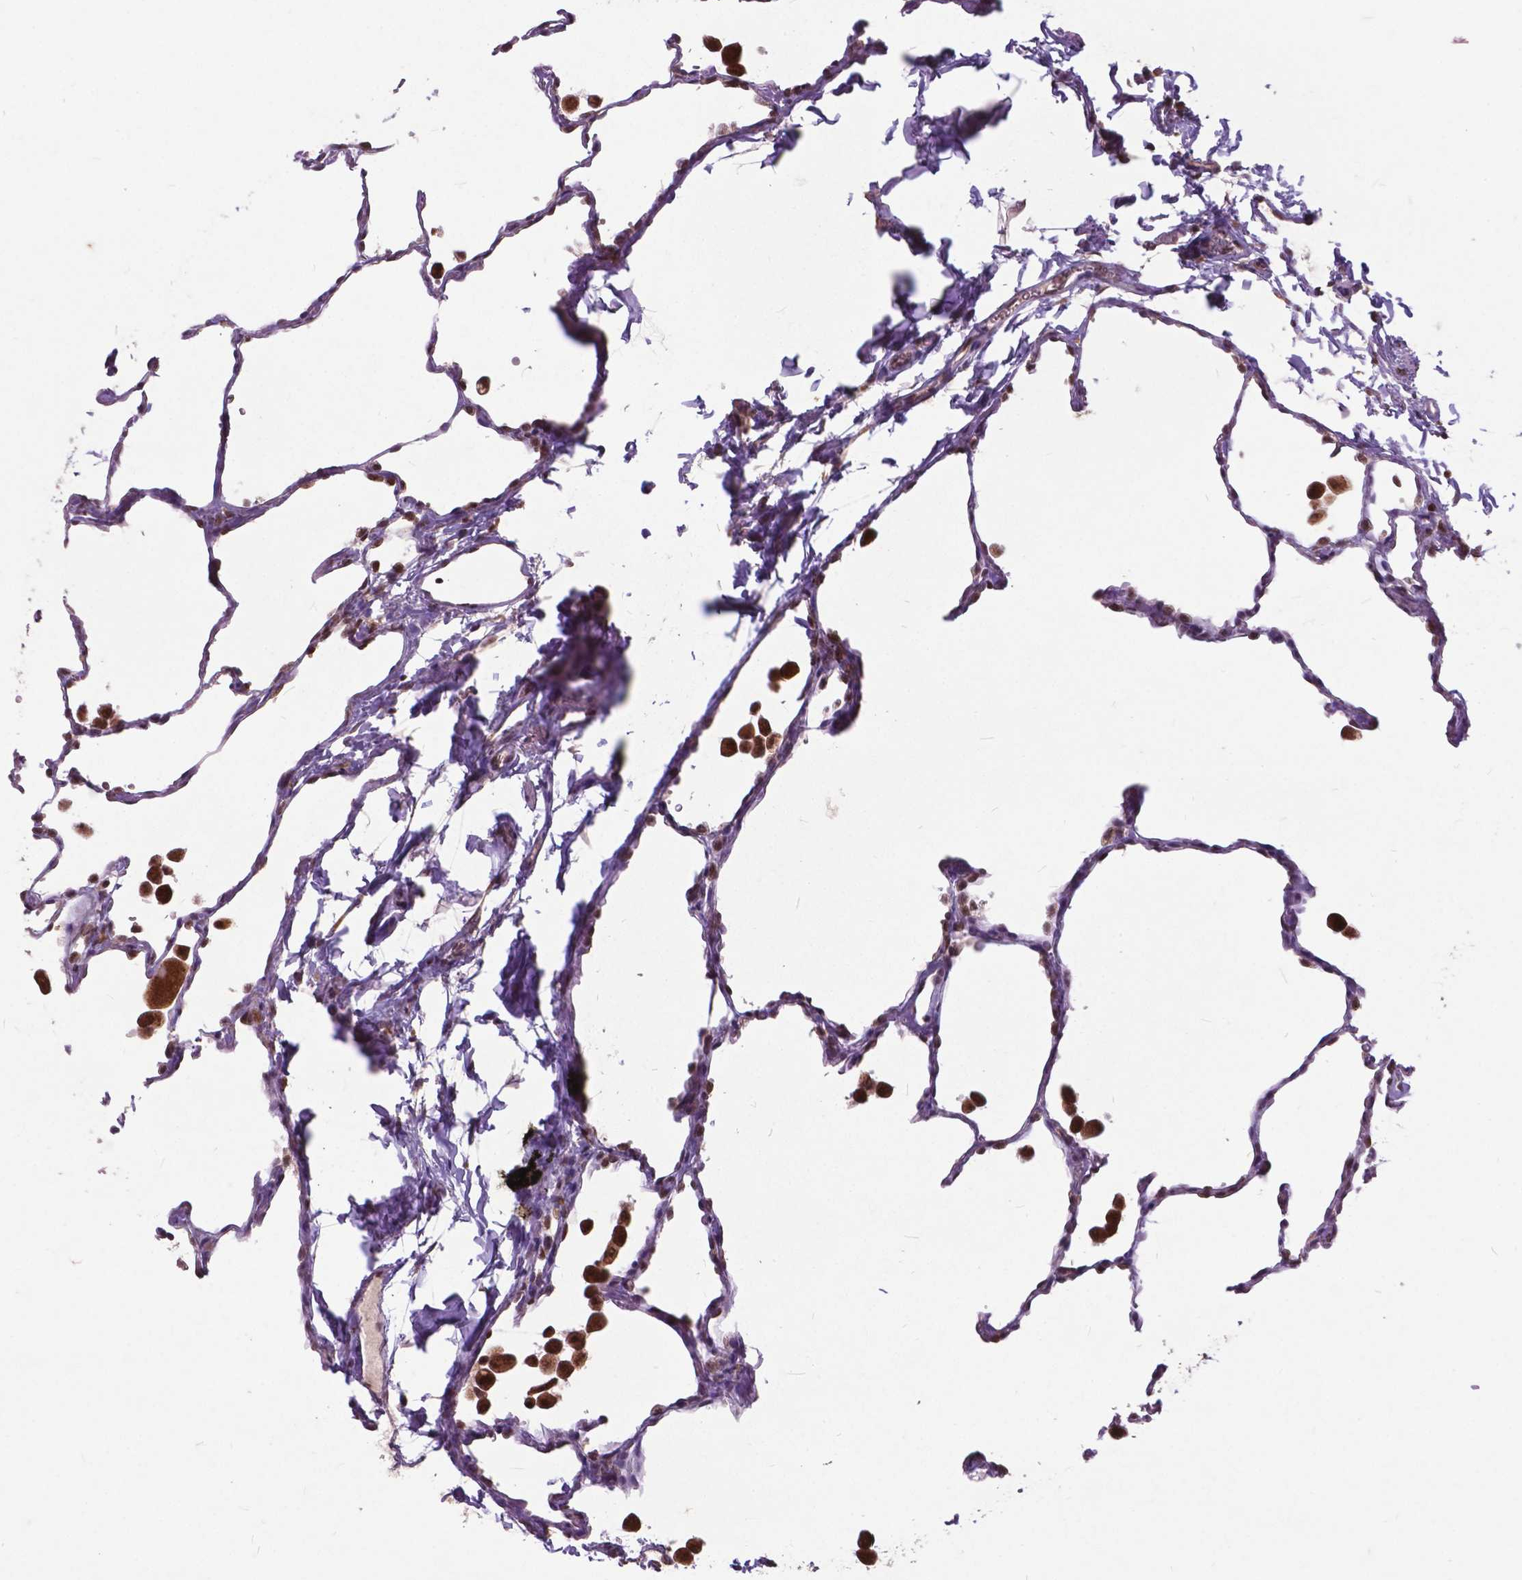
{"staining": {"intensity": "weak", "quantity": "<25%", "location": "cytoplasmic/membranous"}, "tissue": "lung", "cell_type": "Alveolar cells", "image_type": "normal", "snomed": [{"axis": "morphology", "description": "Normal tissue, NOS"}, {"axis": "topography", "description": "Lung"}], "caption": "High magnification brightfield microscopy of normal lung stained with DAB (brown) and counterstained with hematoxylin (blue): alveolar cells show no significant staining. Brightfield microscopy of IHC stained with DAB (3,3'-diaminobenzidine) (brown) and hematoxylin (blue), captured at high magnification.", "gene": "MSH2", "patient": {"sex": "female", "age": 47}}